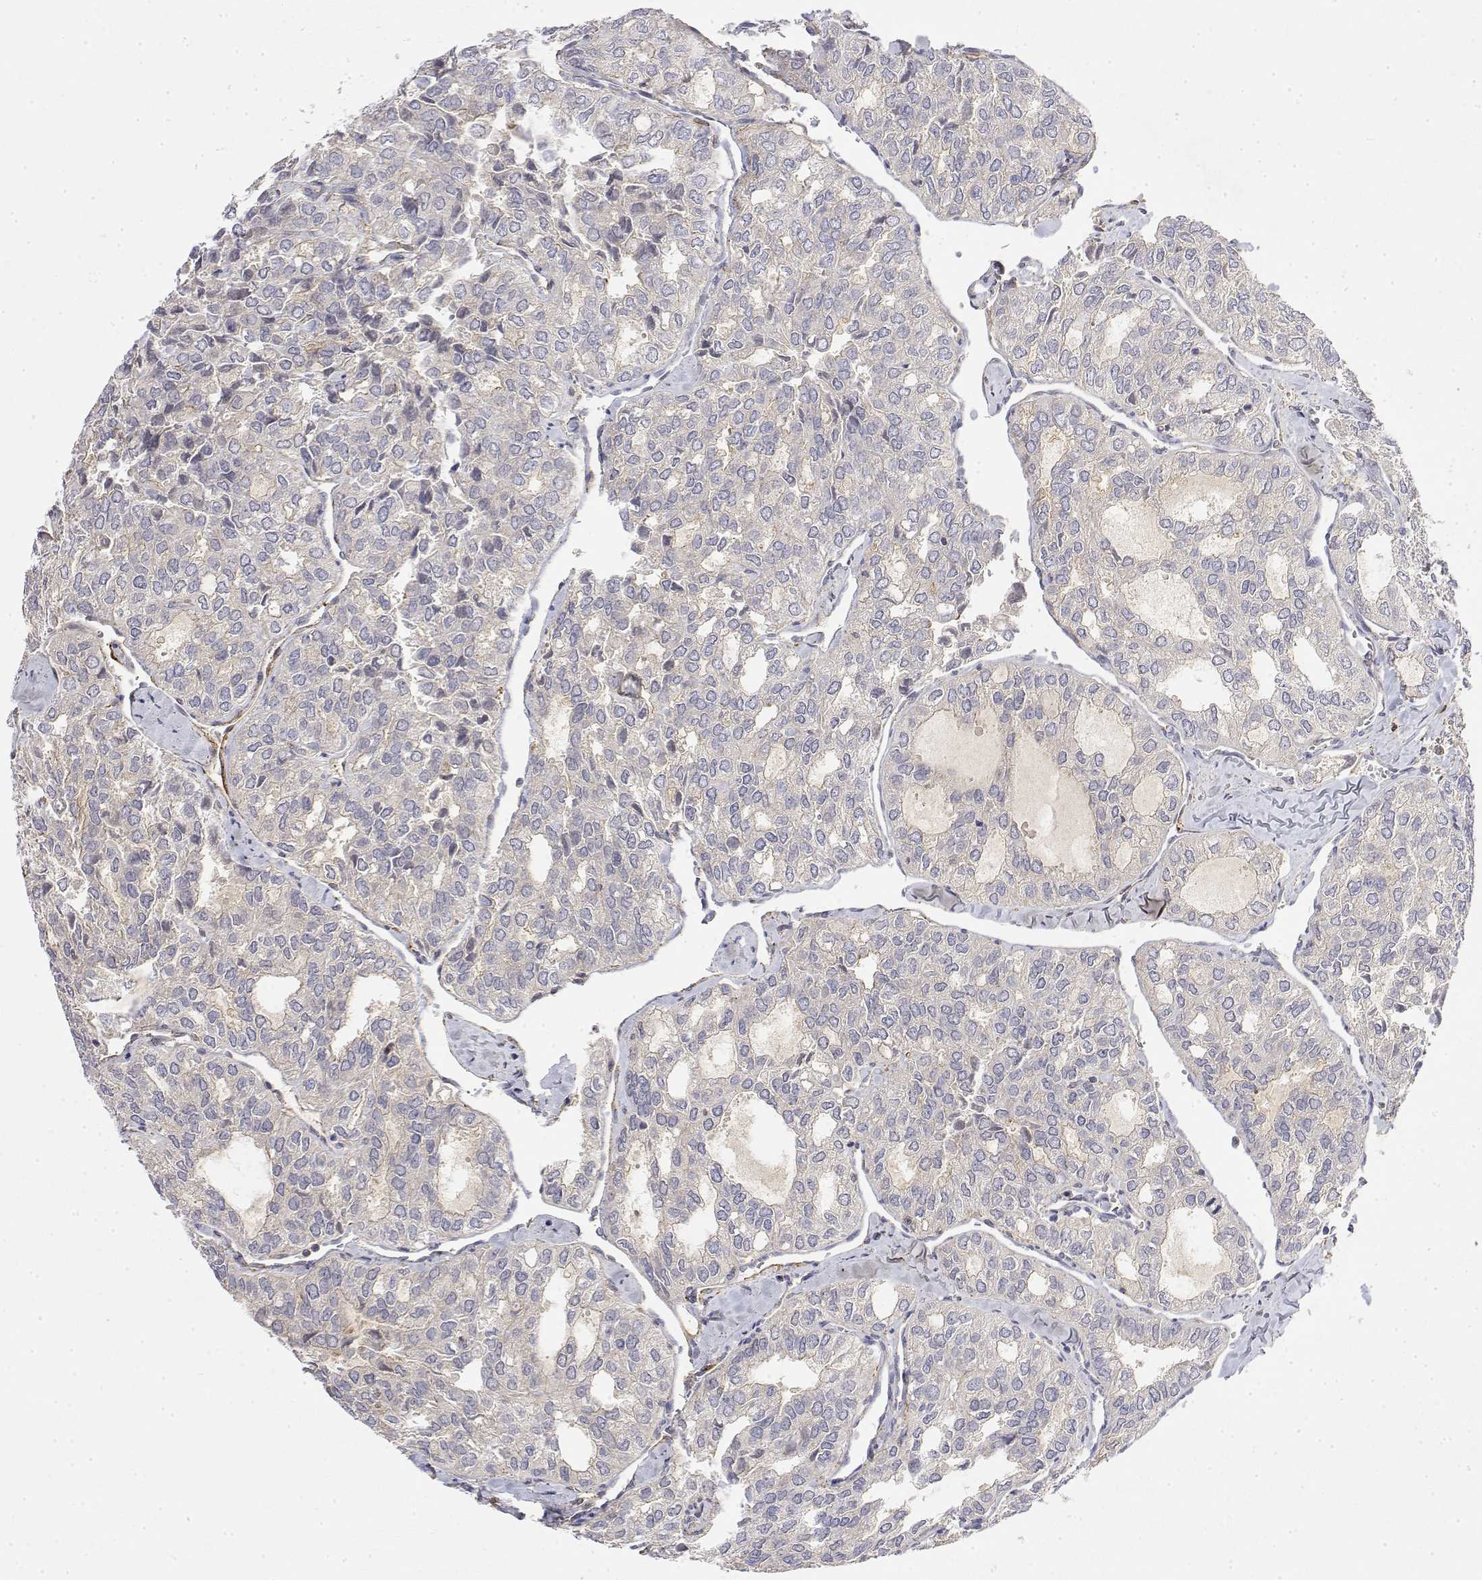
{"staining": {"intensity": "negative", "quantity": "none", "location": "none"}, "tissue": "thyroid cancer", "cell_type": "Tumor cells", "image_type": "cancer", "snomed": [{"axis": "morphology", "description": "Follicular adenoma carcinoma, NOS"}, {"axis": "topography", "description": "Thyroid gland"}], "caption": "Tumor cells show no significant protein expression in thyroid cancer (follicular adenoma carcinoma).", "gene": "SOWAHD", "patient": {"sex": "male", "age": 75}}